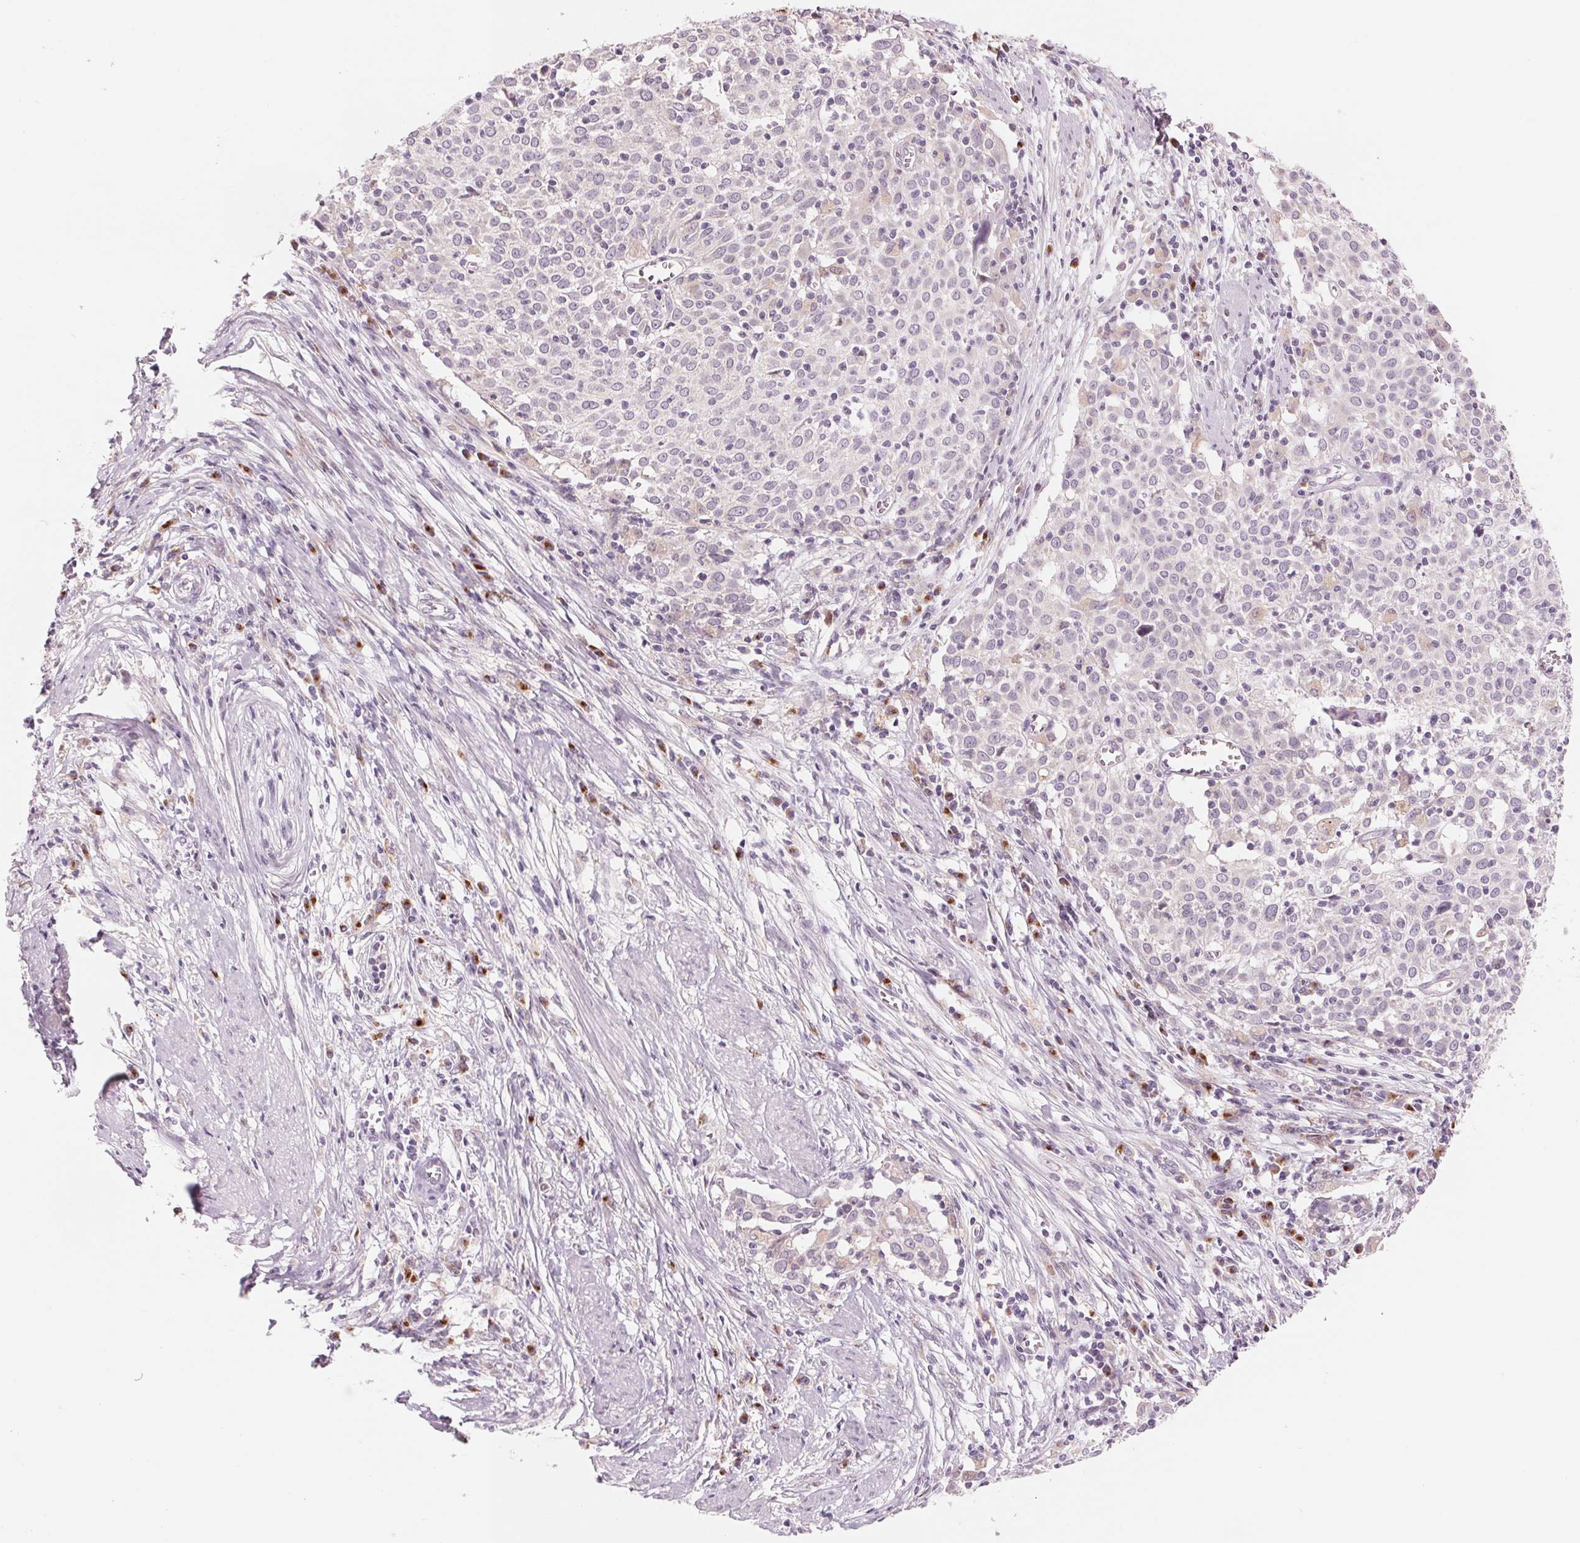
{"staining": {"intensity": "negative", "quantity": "none", "location": "none"}, "tissue": "cervical cancer", "cell_type": "Tumor cells", "image_type": "cancer", "snomed": [{"axis": "morphology", "description": "Squamous cell carcinoma, NOS"}, {"axis": "topography", "description": "Cervix"}], "caption": "High power microscopy image of an IHC image of cervical squamous cell carcinoma, revealing no significant positivity in tumor cells.", "gene": "IL9R", "patient": {"sex": "female", "age": 39}}